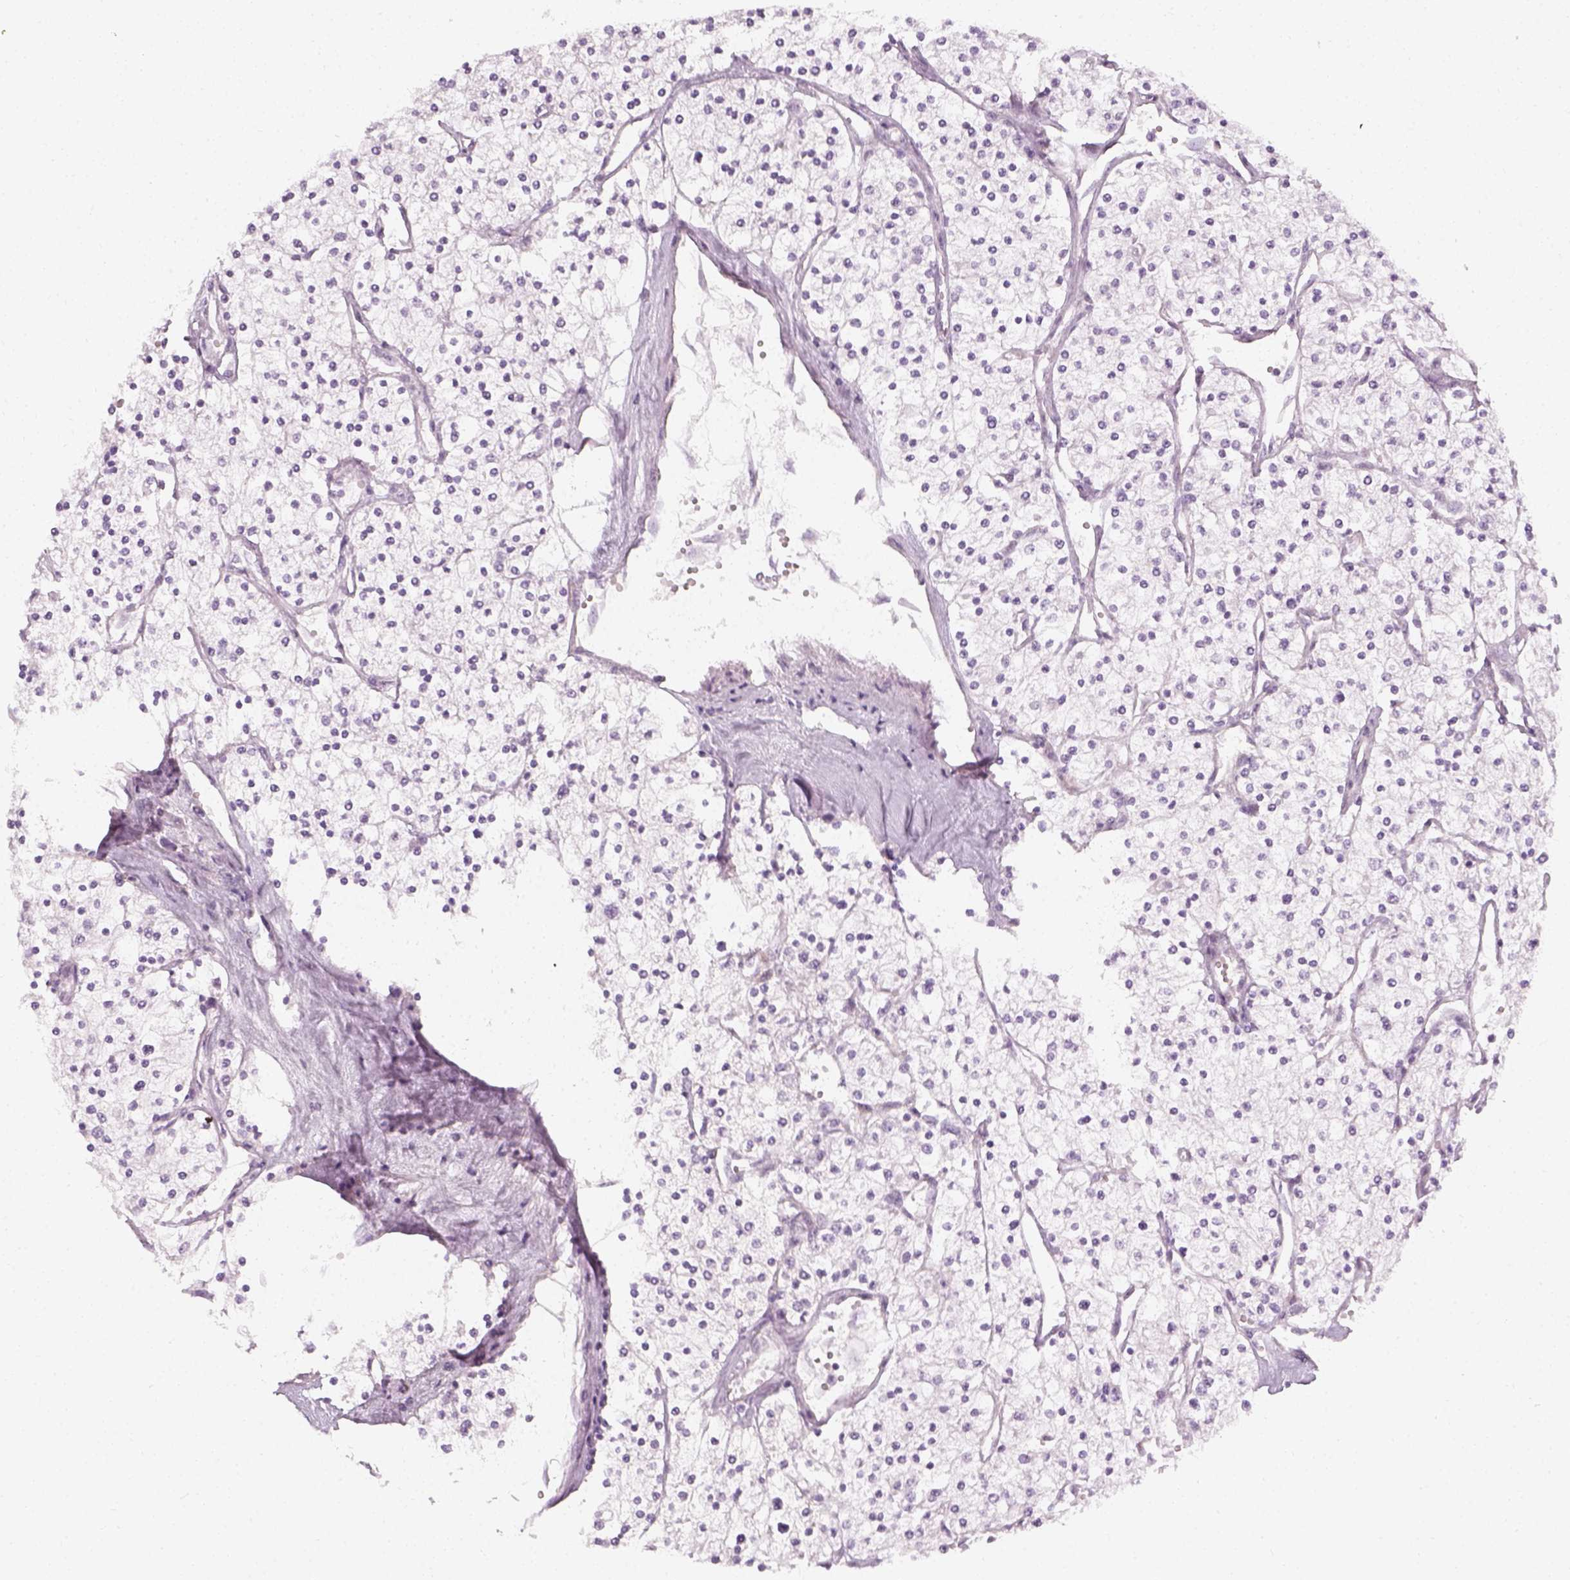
{"staining": {"intensity": "negative", "quantity": "none", "location": "none"}, "tissue": "renal cancer", "cell_type": "Tumor cells", "image_type": "cancer", "snomed": [{"axis": "morphology", "description": "Adenocarcinoma, NOS"}, {"axis": "topography", "description": "Kidney"}], "caption": "A histopathology image of renal cancer (adenocarcinoma) stained for a protein reveals no brown staining in tumor cells.", "gene": "PRAME", "patient": {"sex": "male", "age": 80}}